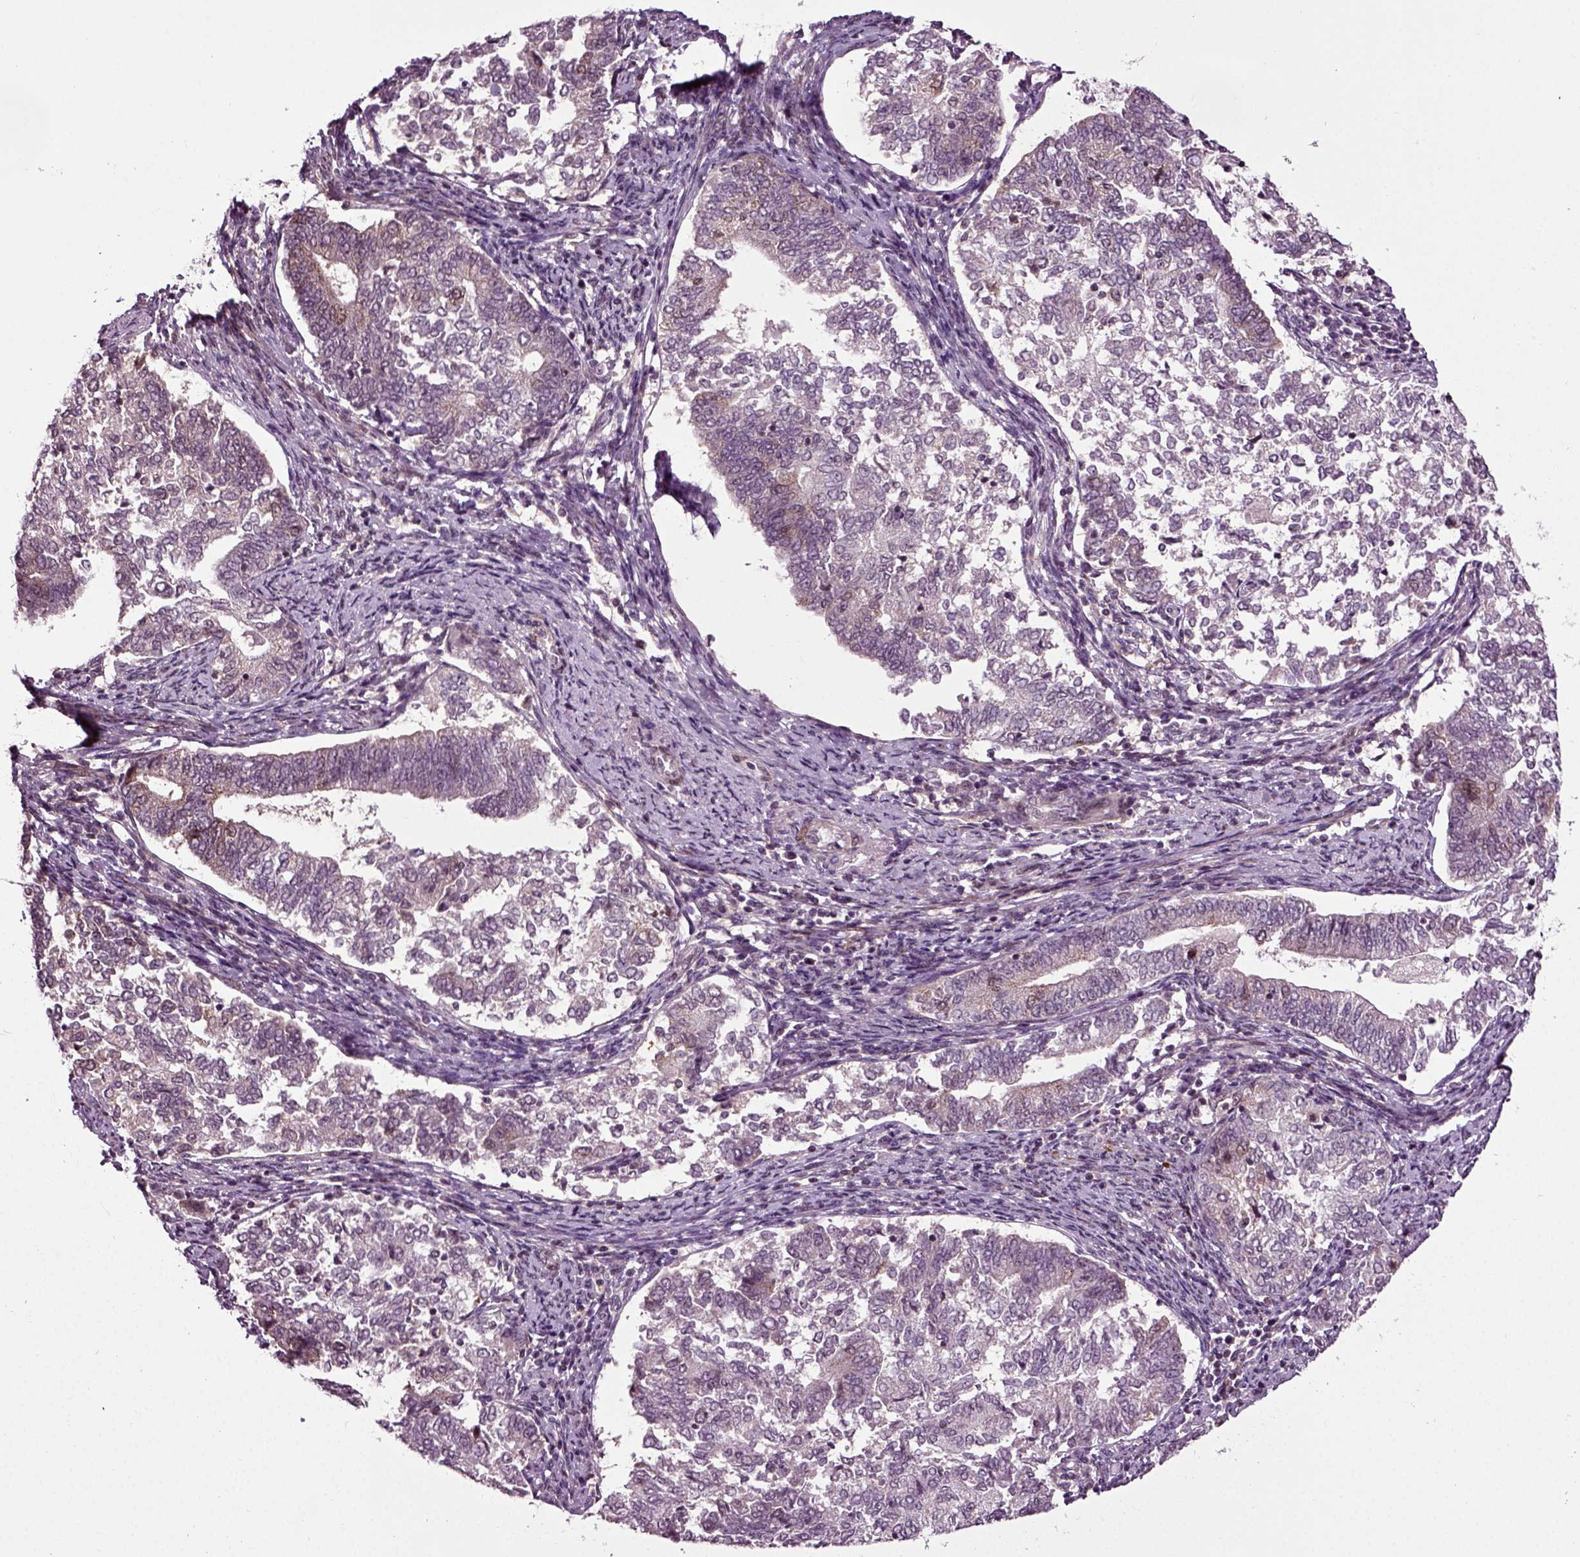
{"staining": {"intensity": "weak", "quantity": "<25%", "location": "cytoplasmic/membranous"}, "tissue": "endometrial cancer", "cell_type": "Tumor cells", "image_type": "cancer", "snomed": [{"axis": "morphology", "description": "Adenocarcinoma, NOS"}, {"axis": "topography", "description": "Endometrium"}], "caption": "Immunohistochemistry (IHC) photomicrograph of human endometrial cancer stained for a protein (brown), which demonstrates no positivity in tumor cells. (DAB (3,3'-diaminobenzidine) immunohistochemistry (IHC) visualized using brightfield microscopy, high magnification).", "gene": "KNSTRN", "patient": {"sex": "female", "age": 65}}